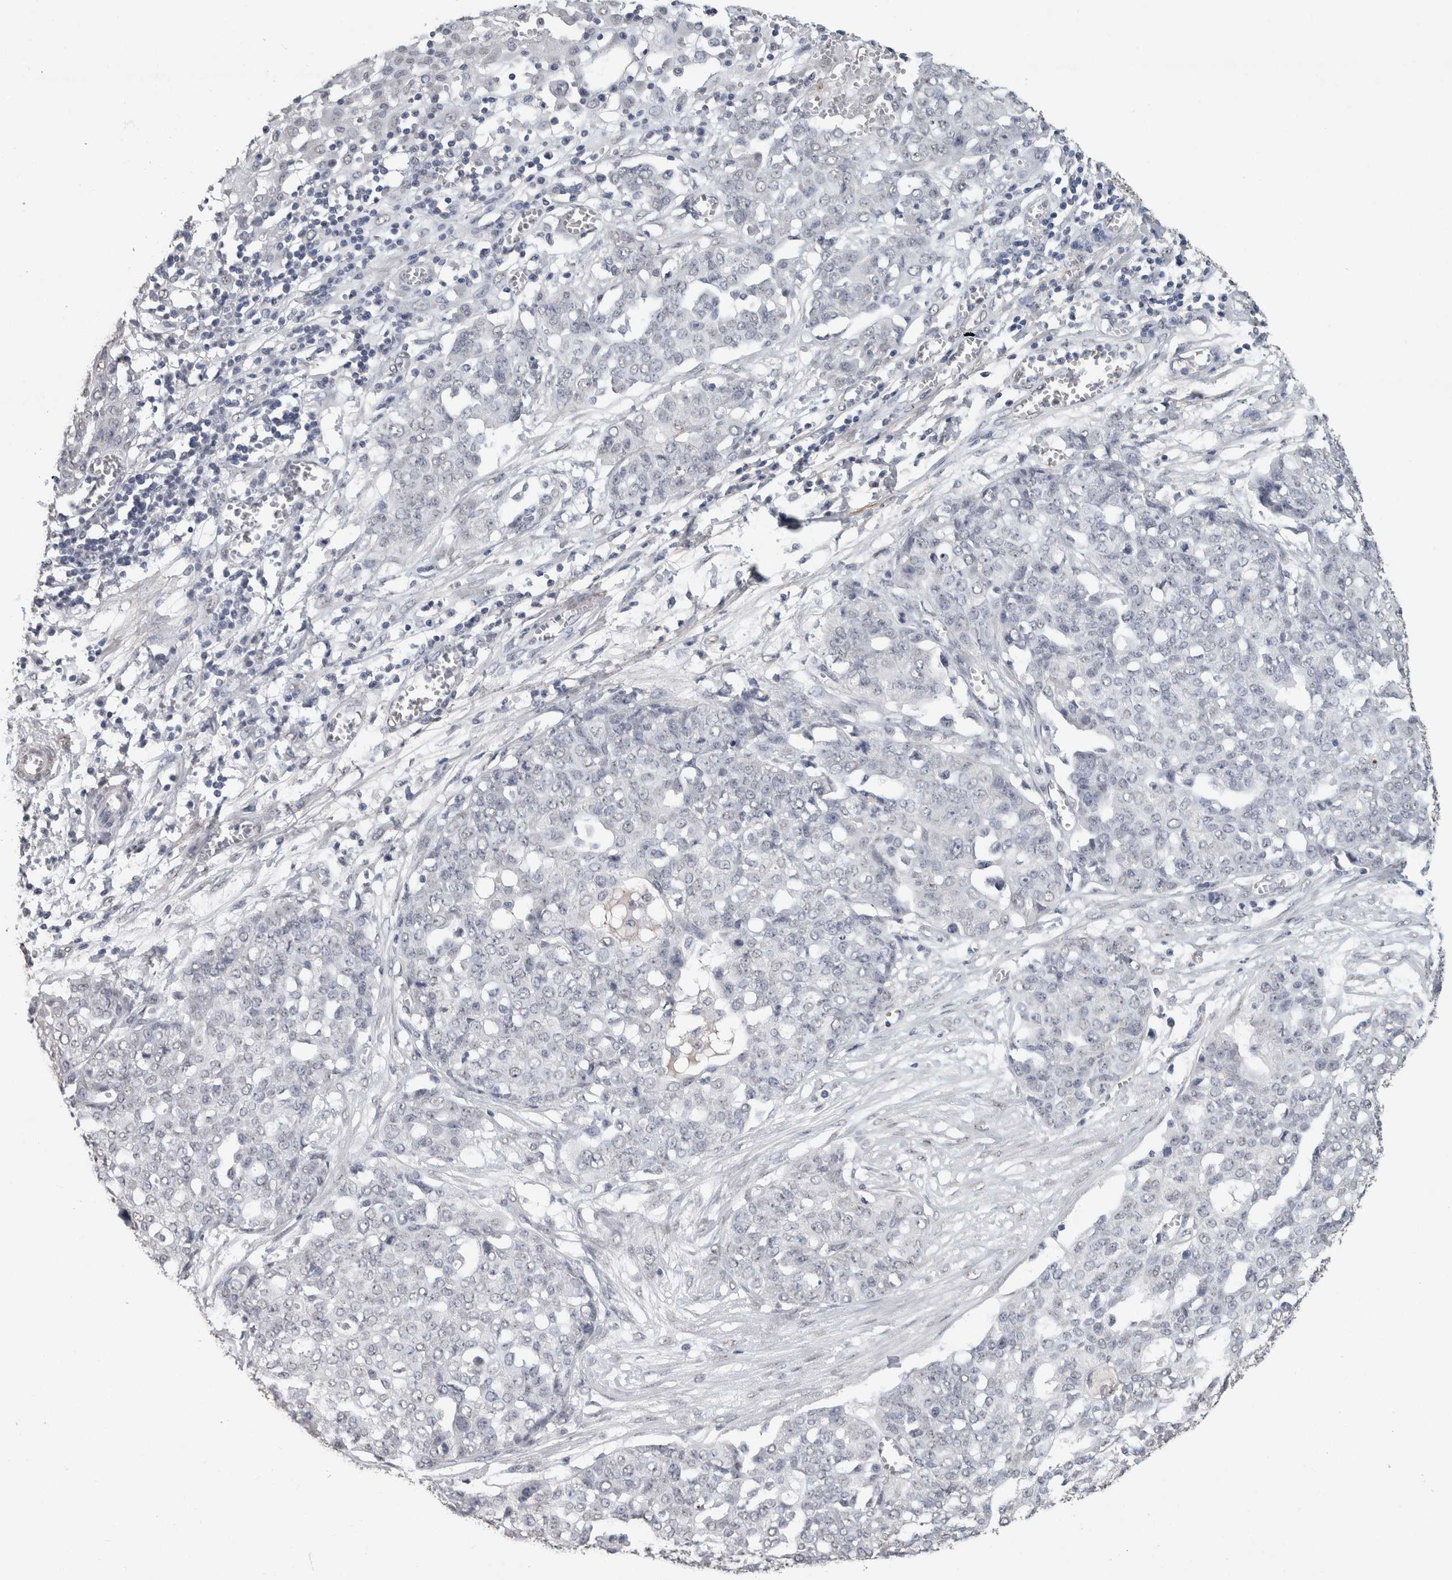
{"staining": {"intensity": "negative", "quantity": "none", "location": "none"}, "tissue": "ovarian cancer", "cell_type": "Tumor cells", "image_type": "cancer", "snomed": [{"axis": "morphology", "description": "Cystadenocarcinoma, serous, NOS"}, {"axis": "topography", "description": "Soft tissue"}, {"axis": "topography", "description": "Ovary"}], "caption": "An image of human serous cystadenocarcinoma (ovarian) is negative for staining in tumor cells. (DAB immunohistochemistry visualized using brightfield microscopy, high magnification).", "gene": "LTBP1", "patient": {"sex": "female", "age": 57}}